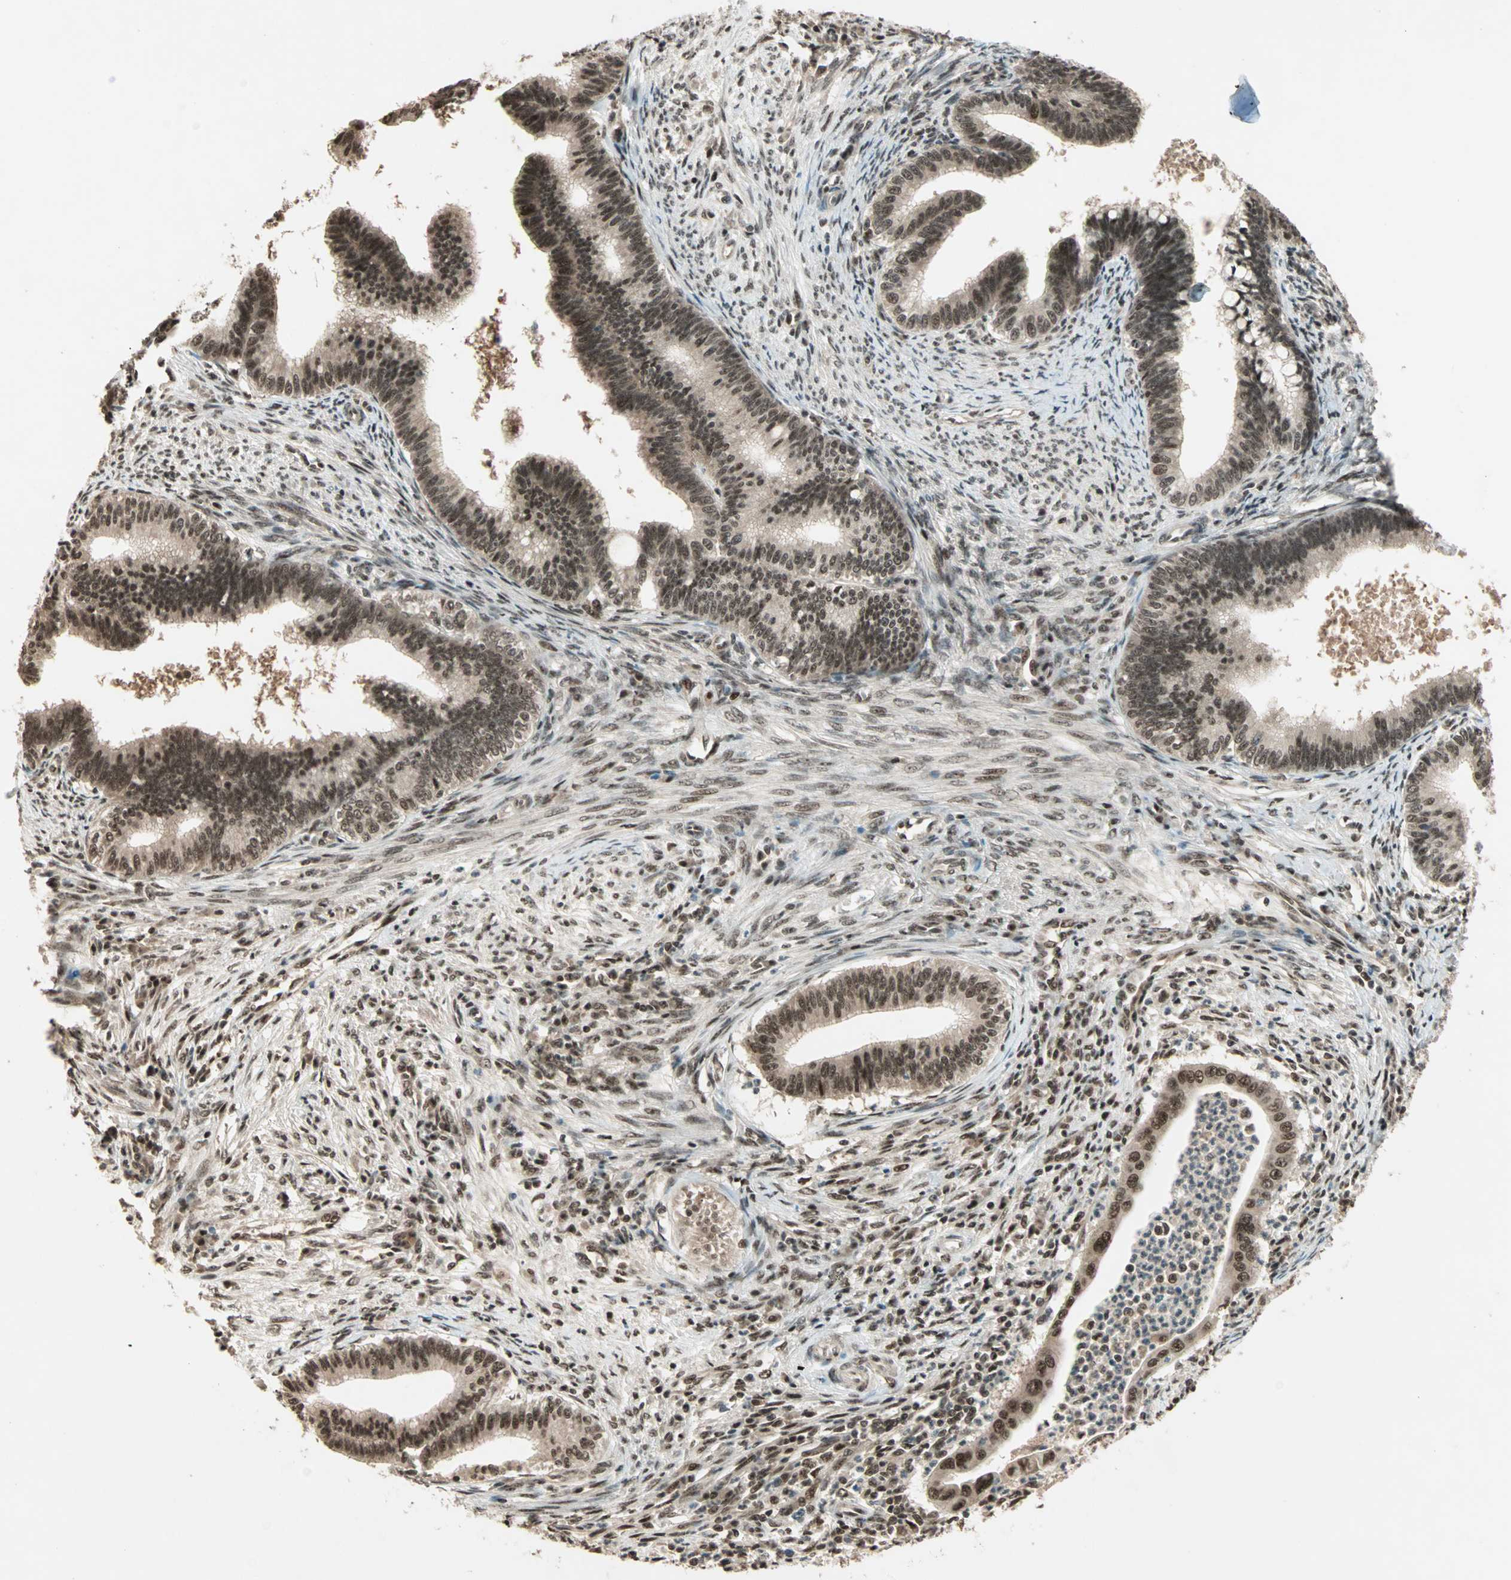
{"staining": {"intensity": "strong", "quantity": ">75%", "location": "cytoplasmic/membranous,nuclear"}, "tissue": "cervical cancer", "cell_type": "Tumor cells", "image_type": "cancer", "snomed": [{"axis": "morphology", "description": "Adenocarcinoma, NOS"}, {"axis": "topography", "description": "Cervix"}], "caption": "This photomicrograph shows immunohistochemistry staining of cervical cancer, with high strong cytoplasmic/membranous and nuclear expression in about >75% of tumor cells.", "gene": "ZNF44", "patient": {"sex": "female", "age": 36}}